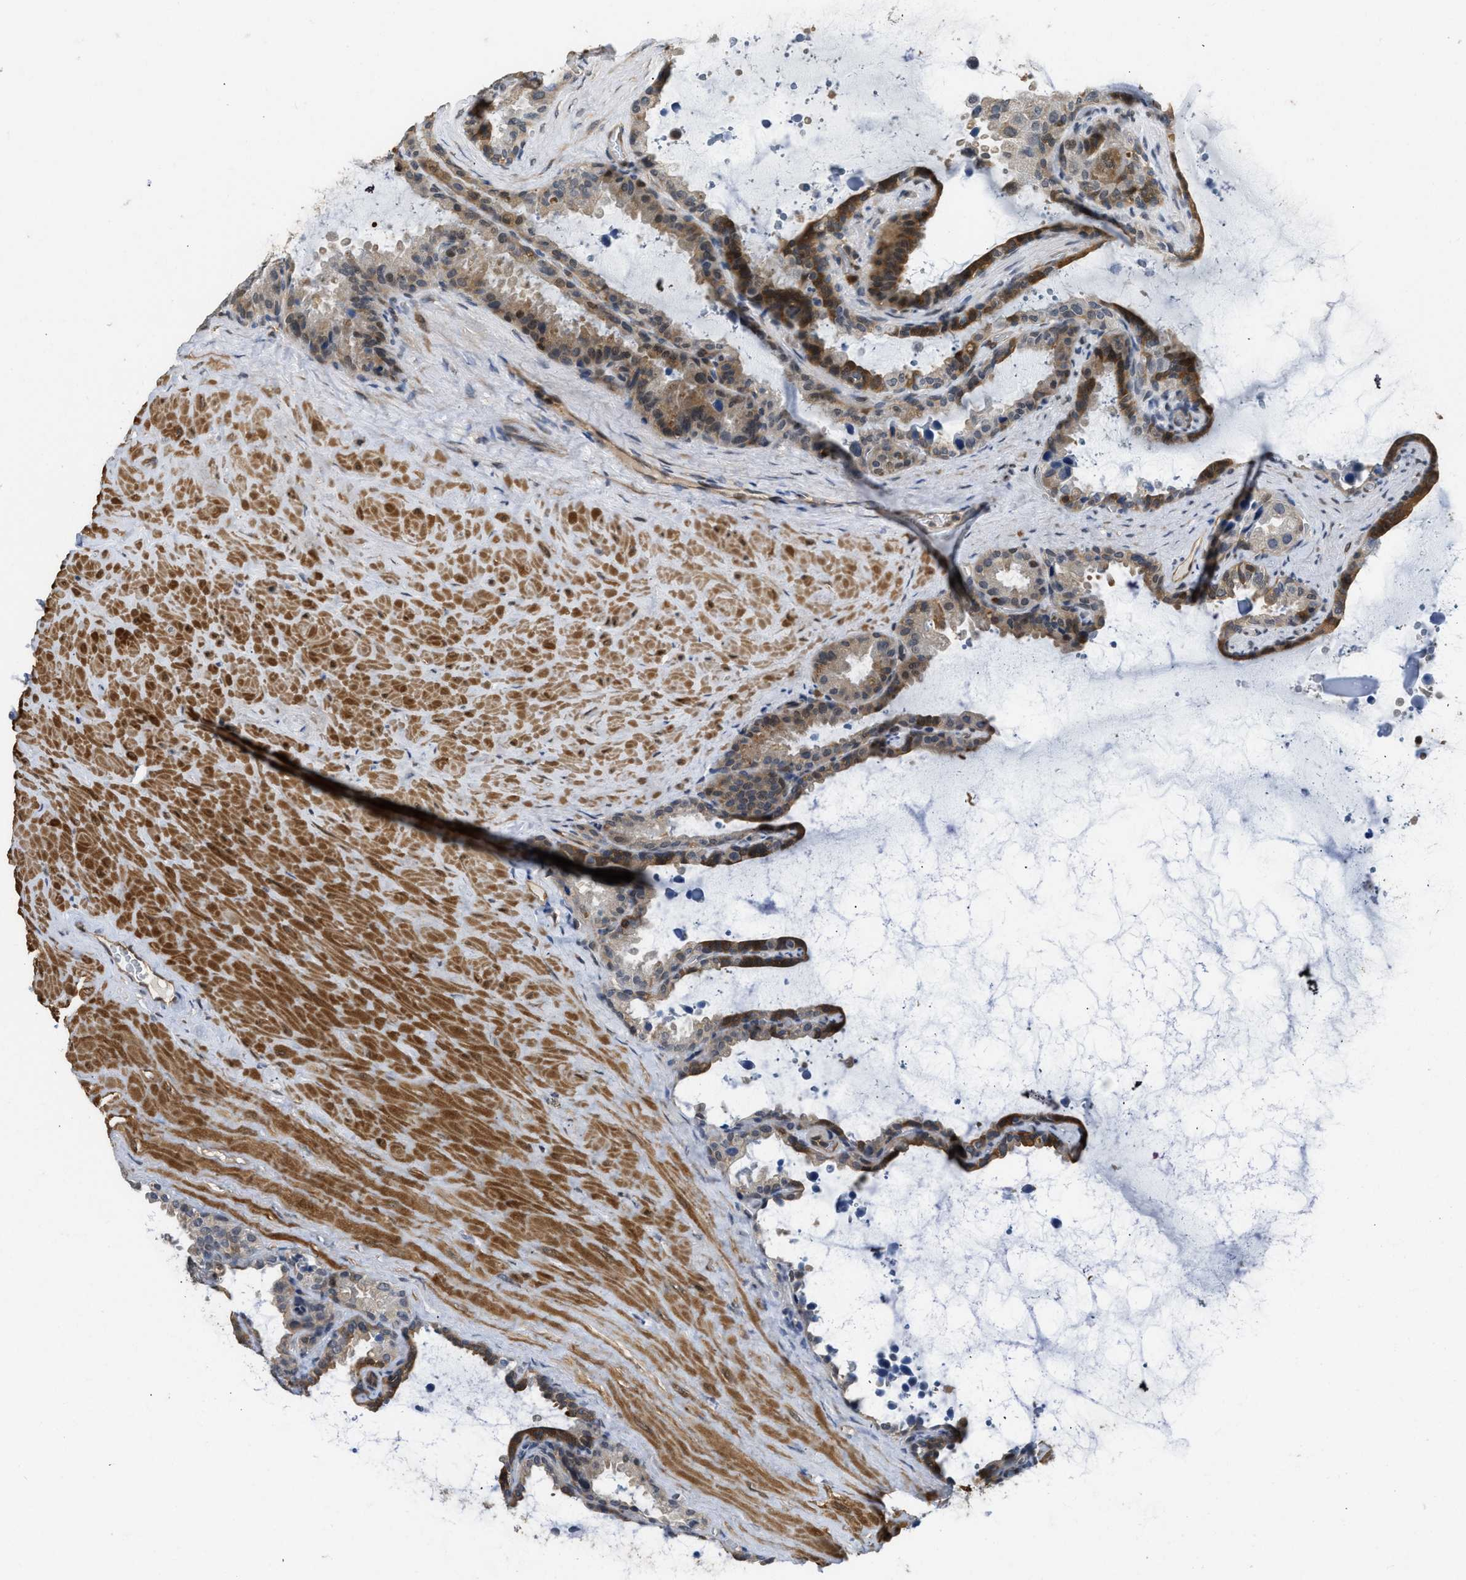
{"staining": {"intensity": "moderate", "quantity": "25%-75%", "location": "cytoplasmic/membranous"}, "tissue": "seminal vesicle", "cell_type": "Glandular cells", "image_type": "normal", "snomed": [{"axis": "morphology", "description": "Normal tissue, NOS"}, {"axis": "topography", "description": "Seminal veicle"}], "caption": "Immunohistochemical staining of benign human seminal vesicle demonstrates 25%-75% levels of moderate cytoplasmic/membranous protein expression in about 25%-75% of glandular cells.", "gene": "TES", "patient": {"sex": "male", "age": 46}}